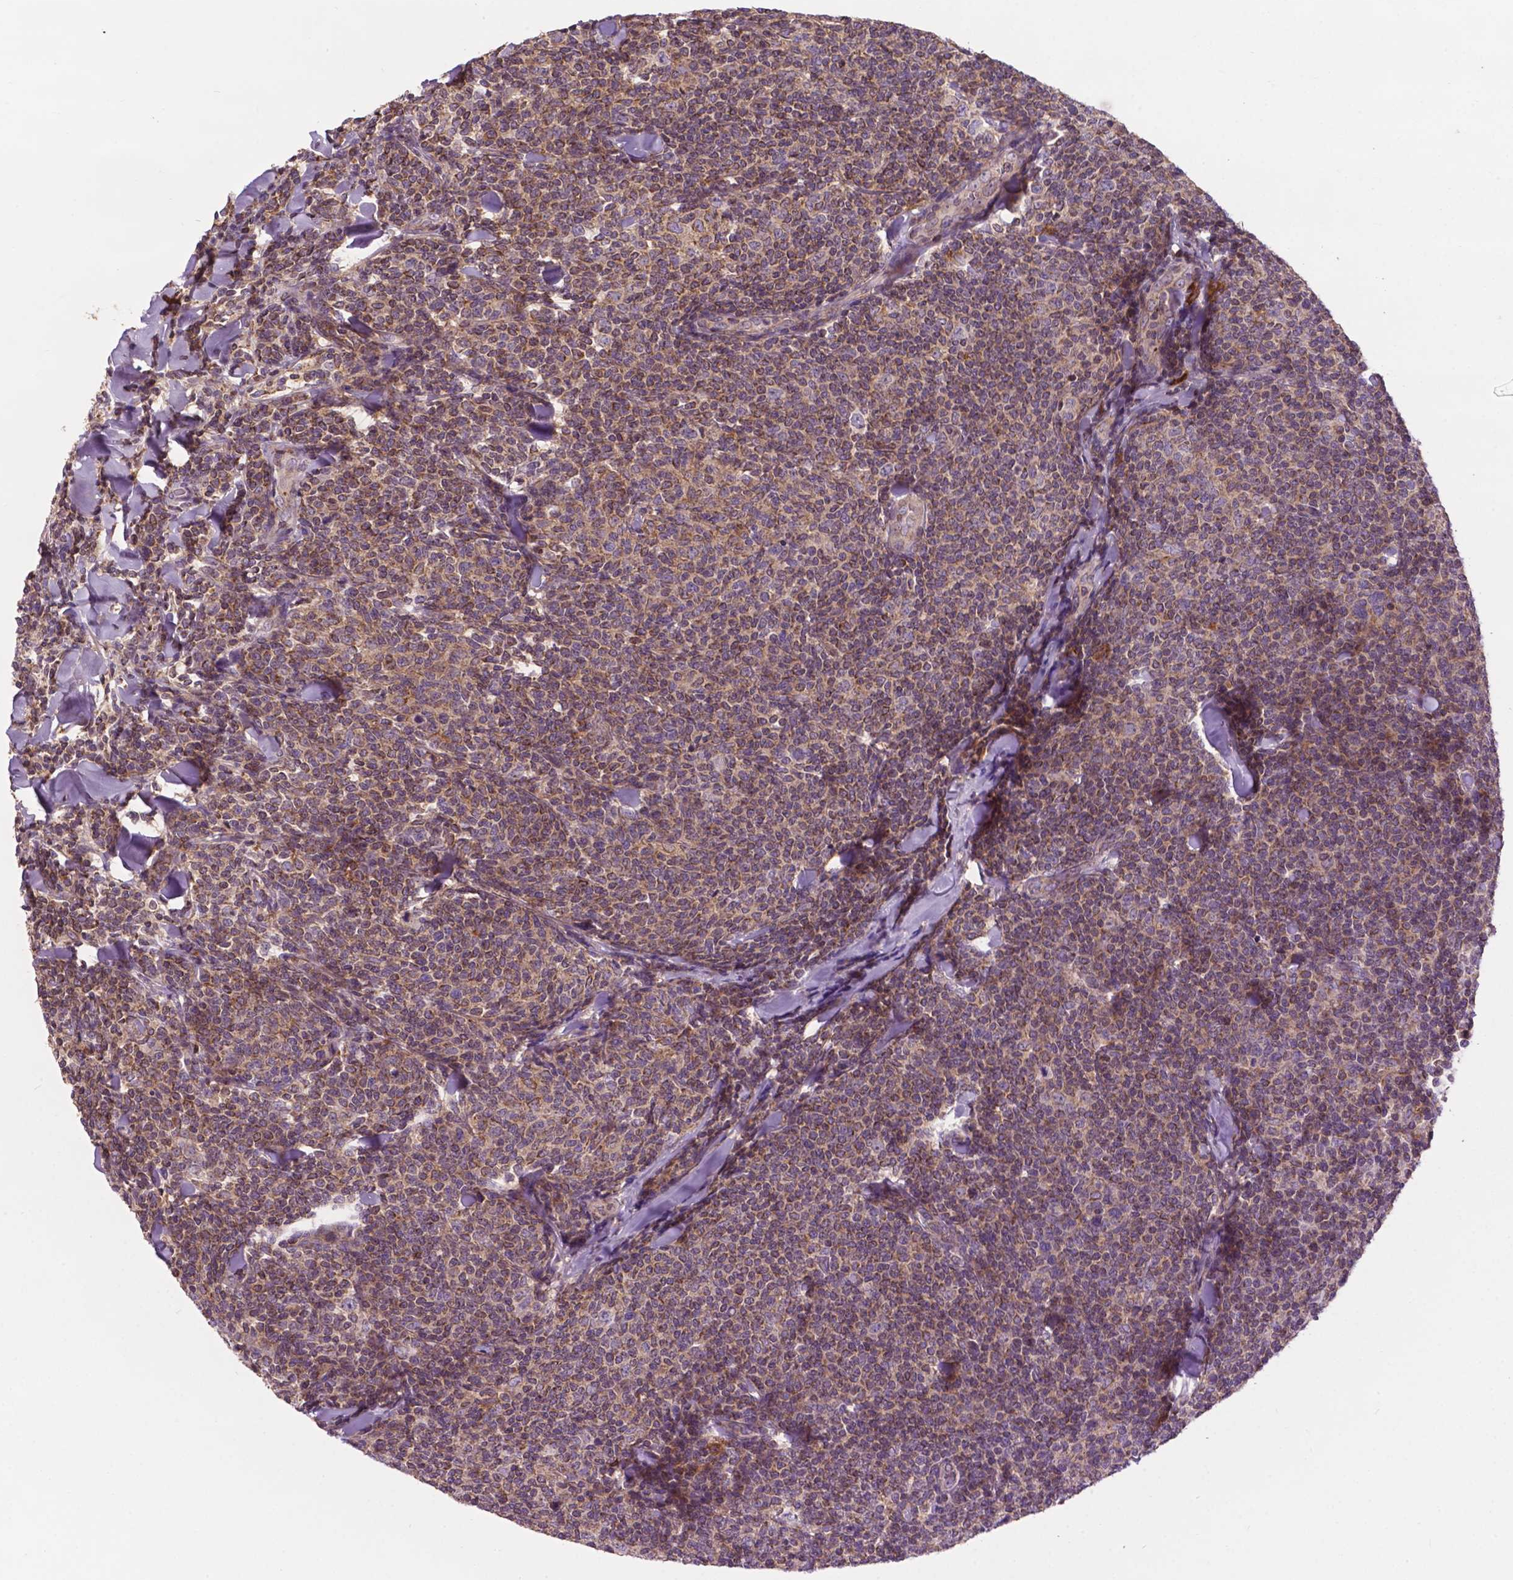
{"staining": {"intensity": "weak", "quantity": ">75%", "location": "cytoplasmic/membranous"}, "tissue": "lymphoma", "cell_type": "Tumor cells", "image_type": "cancer", "snomed": [{"axis": "morphology", "description": "Malignant lymphoma, non-Hodgkin's type, Low grade"}, {"axis": "topography", "description": "Lymph node"}], "caption": "Immunohistochemistry histopathology image of low-grade malignant lymphoma, non-Hodgkin's type stained for a protein (brown), which shows low levels of weak cytoplasmic/membranous expression in about >75% of tumor cells.", "gene": "SPNS2", "patient": {"sex": "female", "age": 56}}